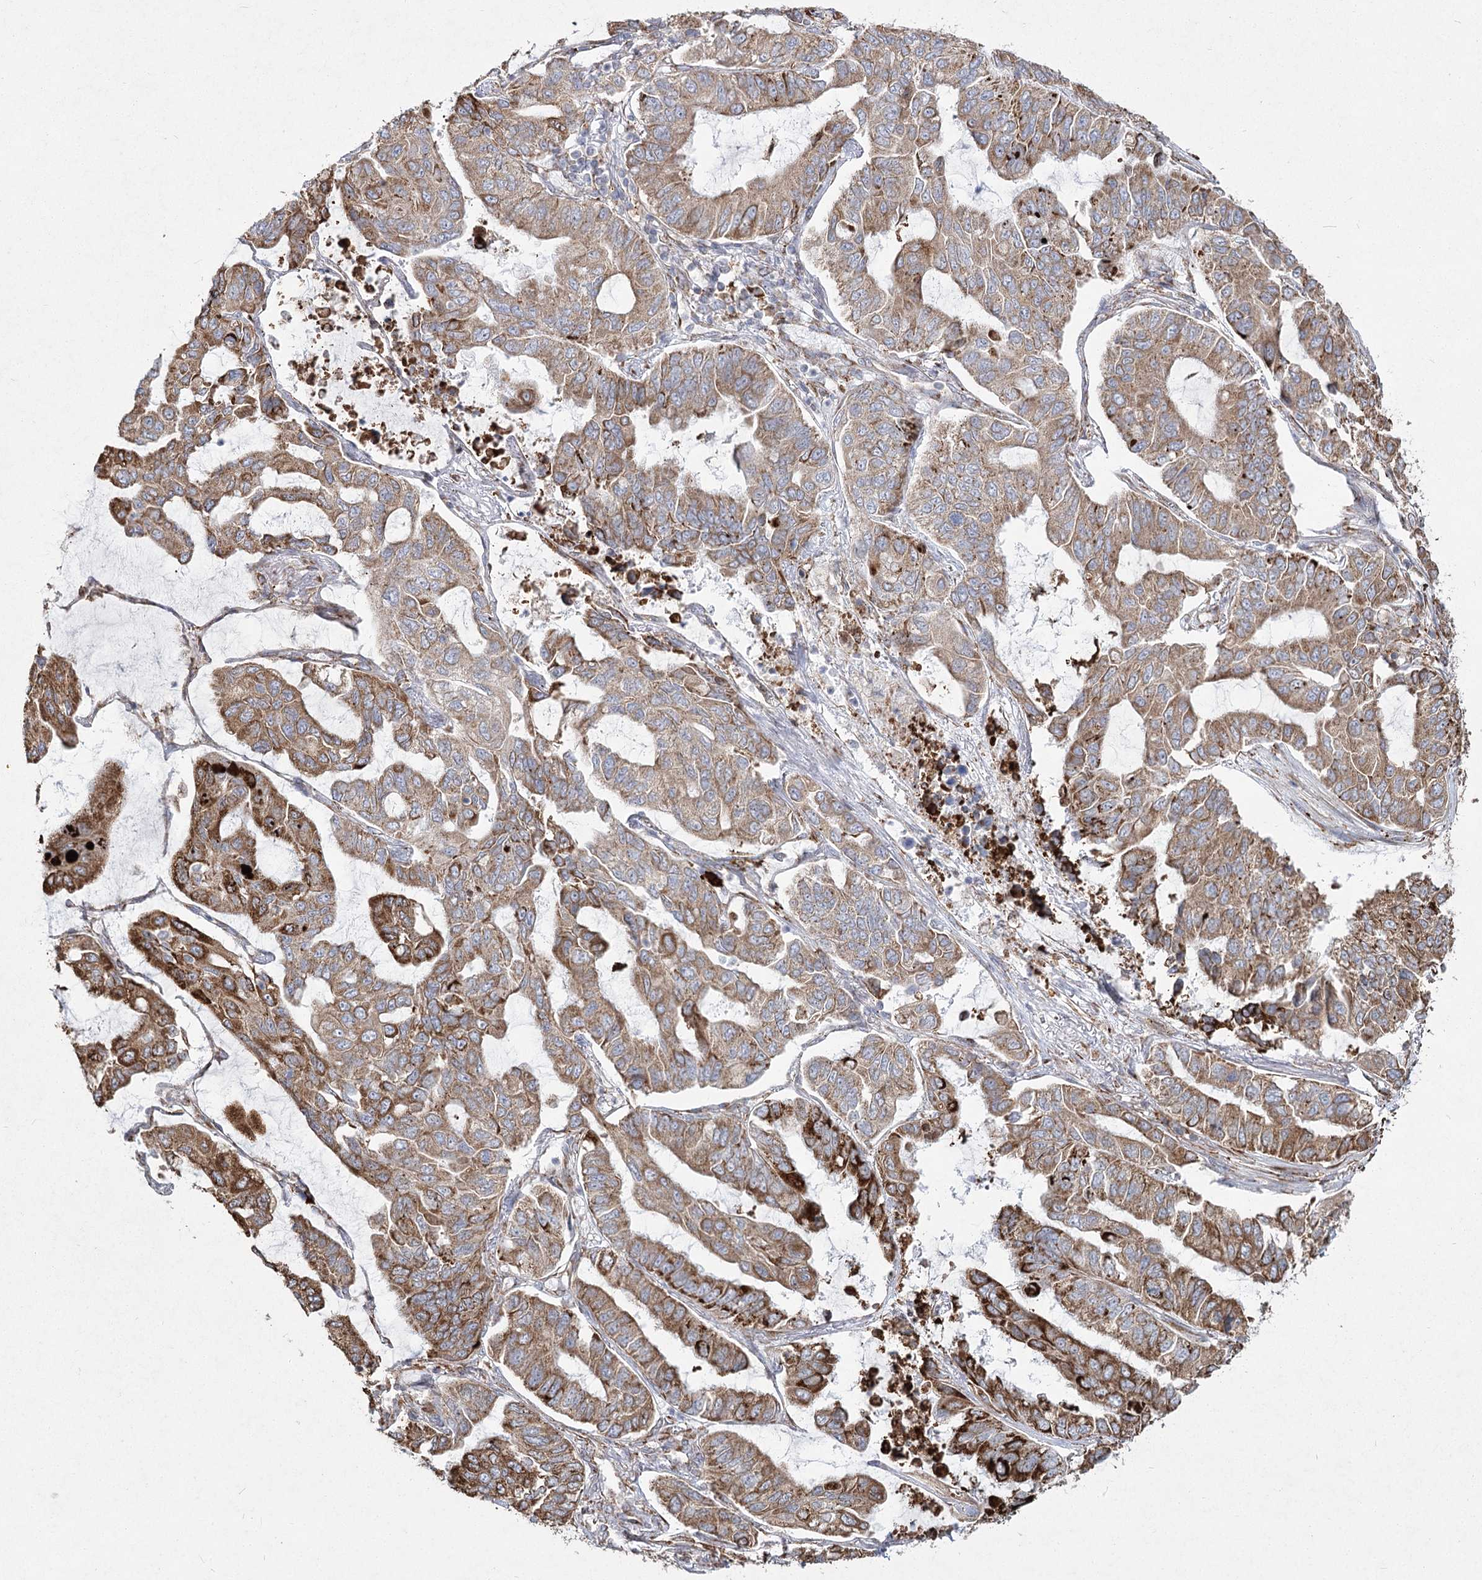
{"staining": {"intensity": "moderate", "quantity": ">75%", "location": "cytoplasmic/membranous"}, "tissue": "lung cancer", "cell_type": "Tumor cells", "image_type": "cancer", "snomed": [{"axis": "morphology", "description": "Adenocarcinoma, NOS"}, {"axis": "topography", "description": "Lung"}], "caption": "Immunohistochemistry (DAB) staining of lung cancer shows moderate cytoplasmic/membranous protein positivity in approximately >75% of tumor cells.", "gene": "NHLRC2", "patient": {"sex": "male", "age": 64}}